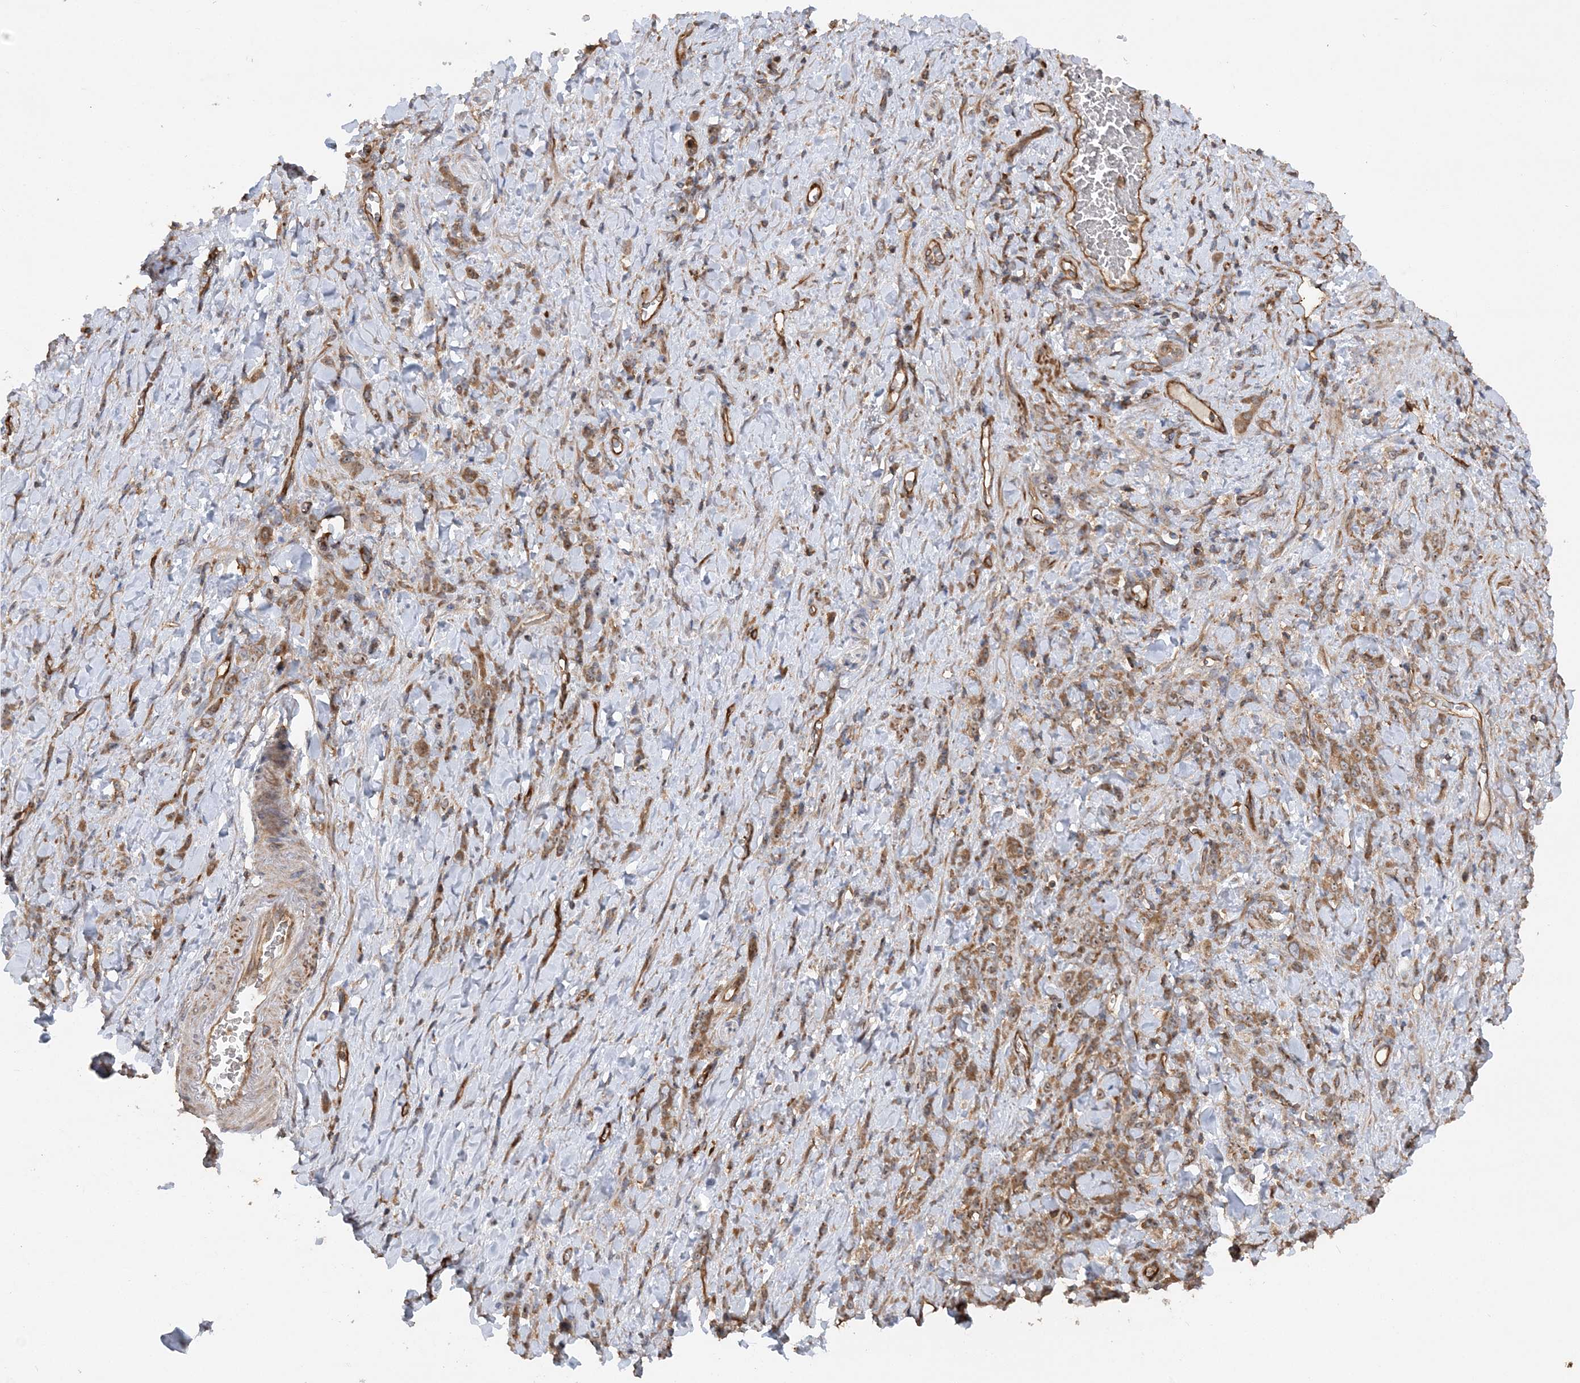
{"staining": {"intensity": "moderate", "quantity": ">75%", "location": "cytoplasmic/membranous"}, "tissue": "stomach cancer", "cell_type": "Tumor cells", "image_type": "cancer", "snomed": [{"axis": "morphology", "description": "Normal tissue, NOS"}, {"axis": "morphology", "description": "Adenocarcinoma, NOS"}, {"axis": "topography", "description": "Stomach"}], "caption": "The photomicrograph exhibits immunohistochemical staining of stomach adenocarcinoma. There is moderate cytoplasmic/membranous expression is present in about >75% of tumor cells.", "gene": "ACAP2", "patient": {"sex": "male", "age": 82}}